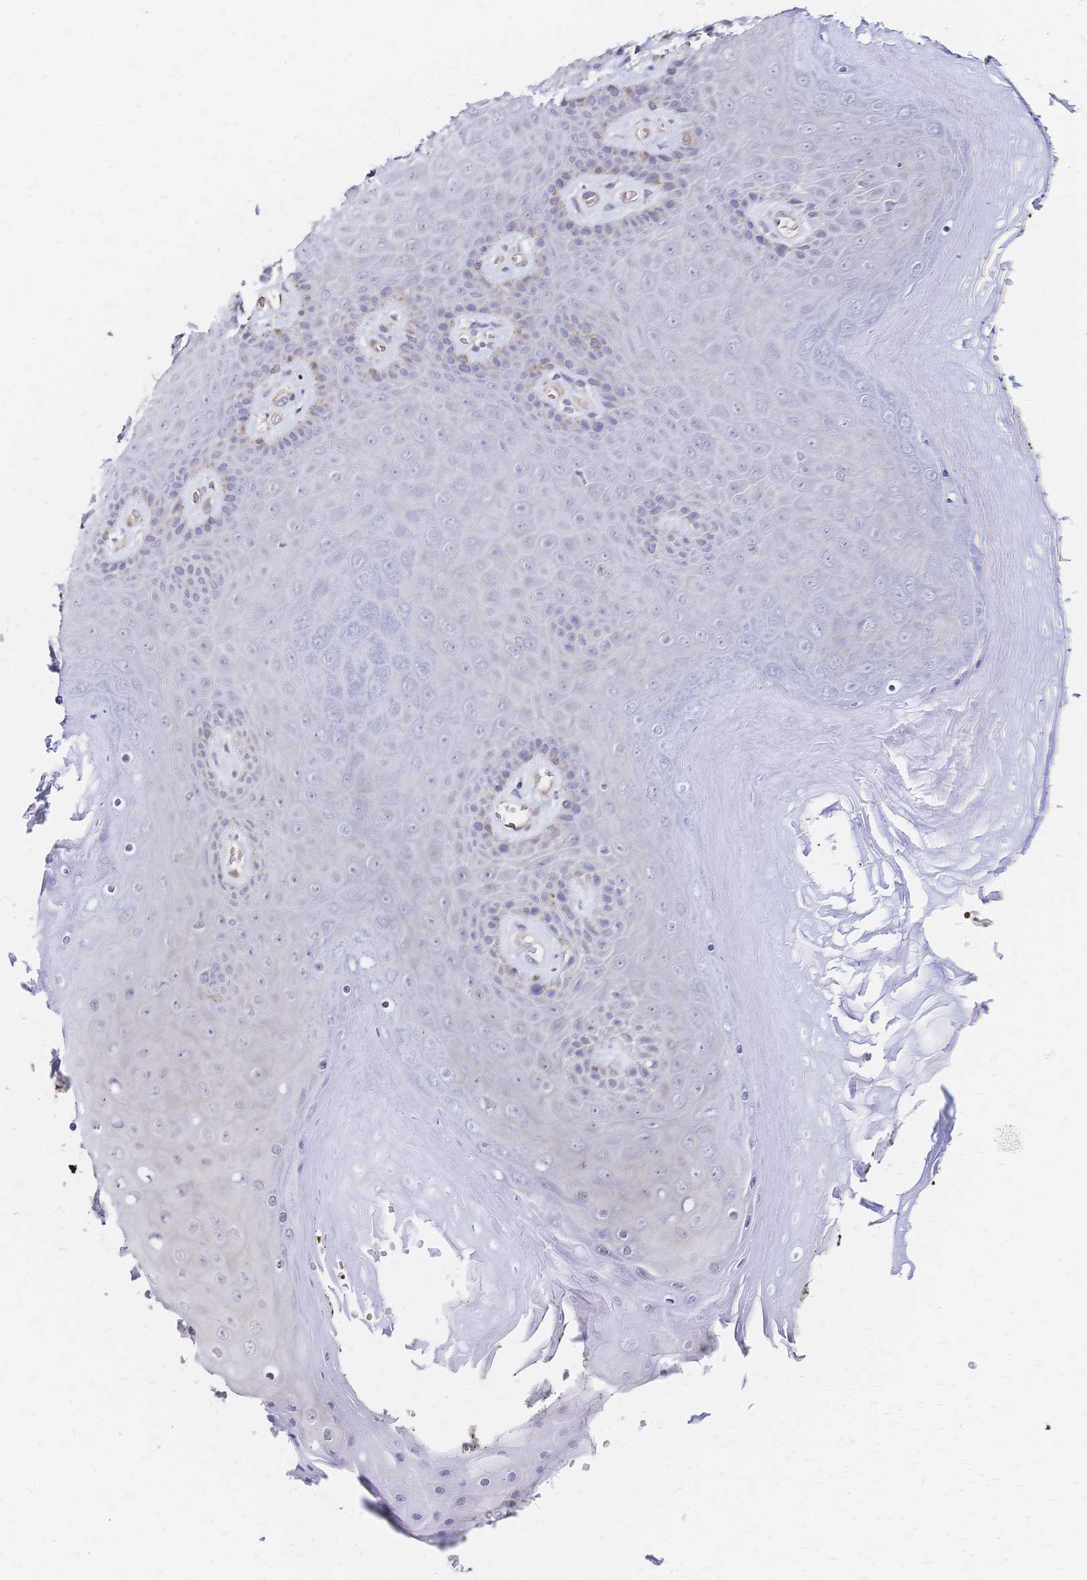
{"staining": {"intensity": "negative", "quantity": "none", "location": "none"}, "tissue": "skin", "cell_type": "Epidermal cells", "image_type": "normal", "snomed": [{"axis": "morphology", "description": "Normal tissue, NOS"}, {"axis": "topography", "description": "Anal"}, {"axis": "topography", "description": "Peripheral nerve tissue"}], "caption": "Human skin stained for a protein using immunohistochemistry demonstrates no positivity in epidermal cells.", "gene": "SLC5A1", "patient": {"sex": "male", "age": 53}}